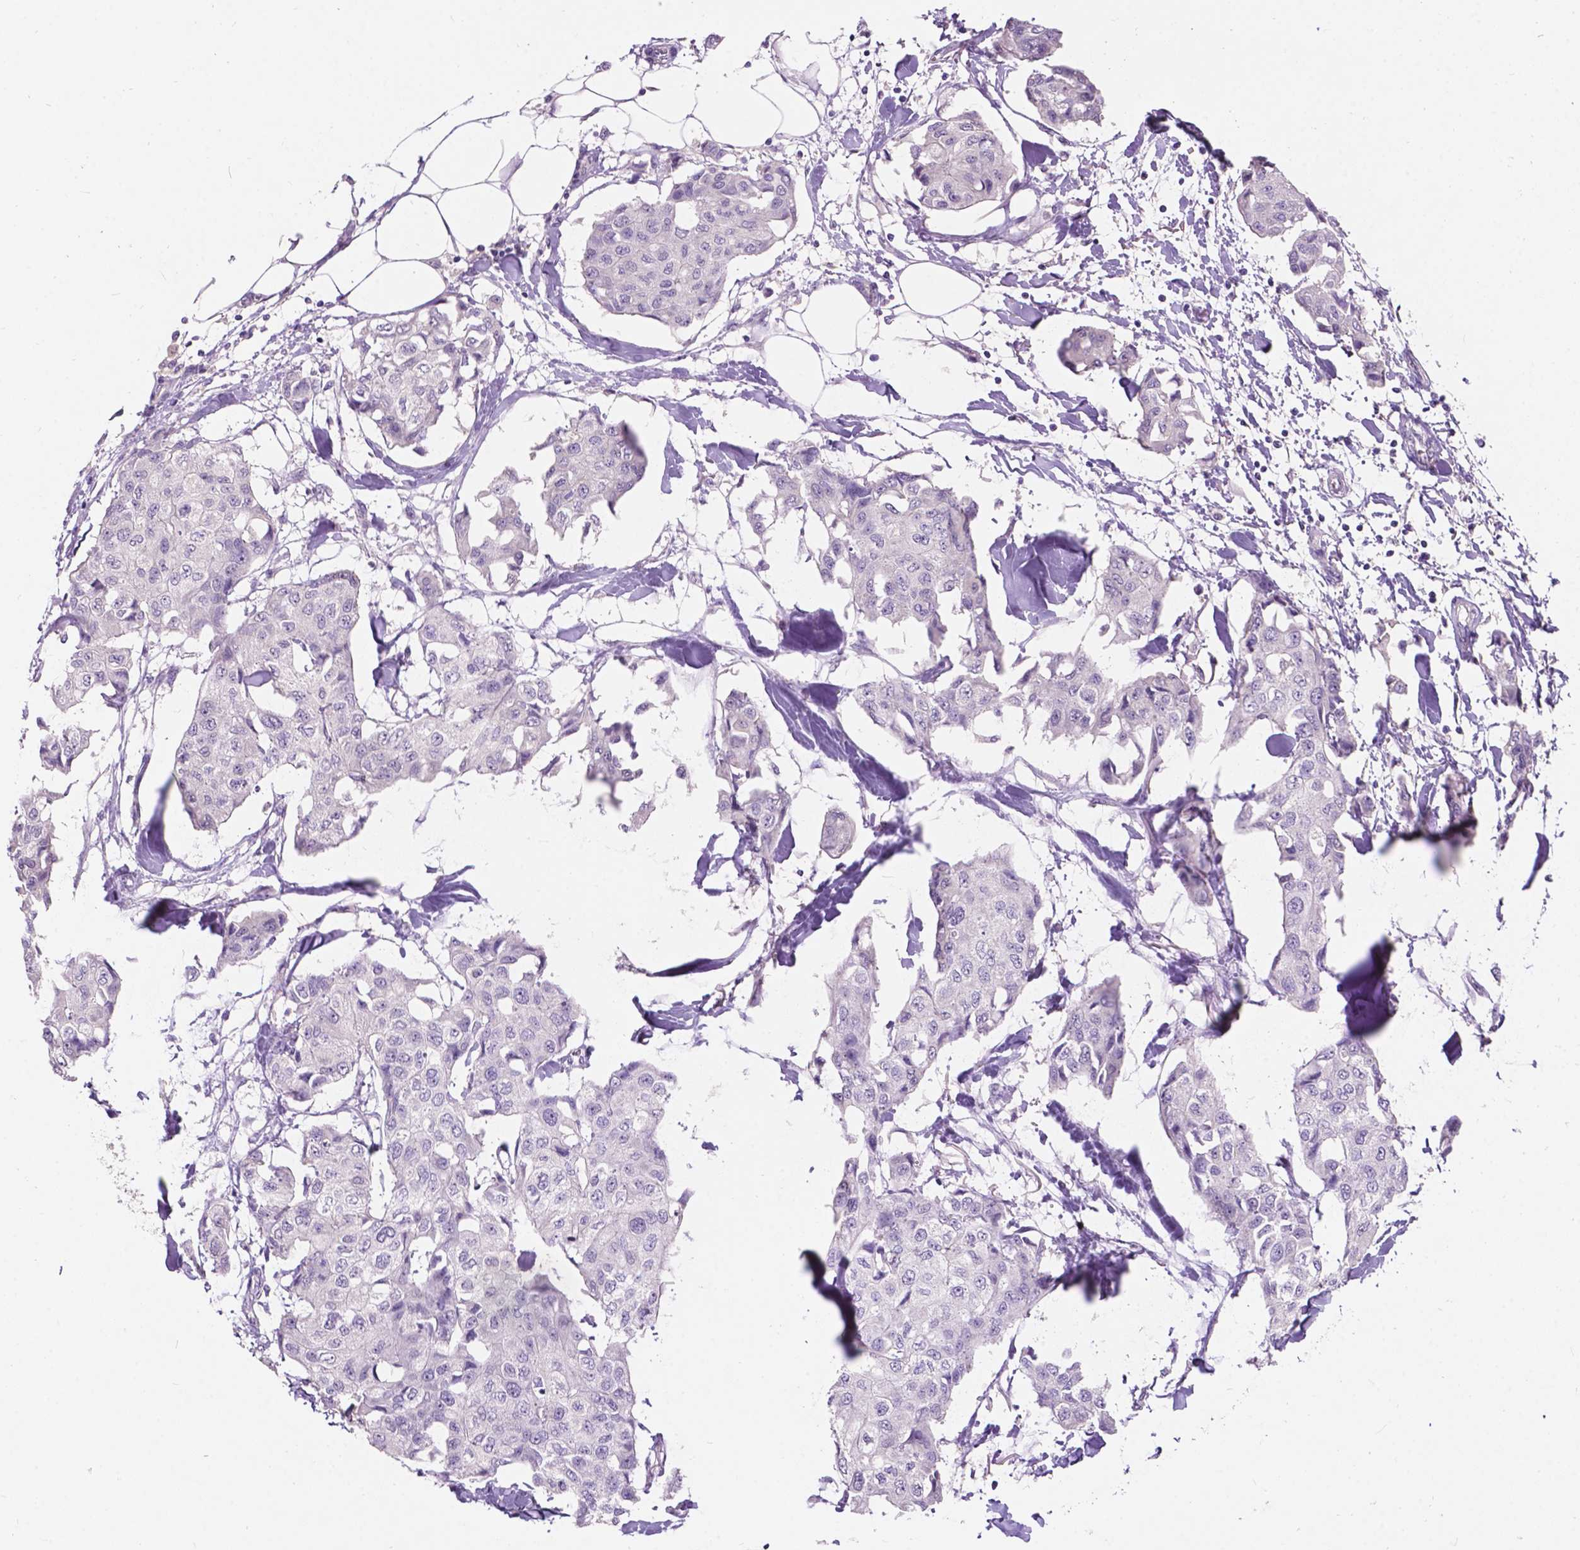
{"staining": {"intensity": "negative", "quantity": "none", "location": "none"}, "tissue": "breast cancer", "cell_type": "Tumor cells", "image_type": "cancer", "snomed": [{"axis": "morphology", "description": "Duct carcinoma"}, {"axis": "topography", "description": "Breast"}], "caption": "DAB immunohistochemical staining of breast cancer (intraductal carcinoma) shows no significant positivity in tumor cells.", "gene": "PLSCR1", "patient": {"sex": "female", "age": 80}}